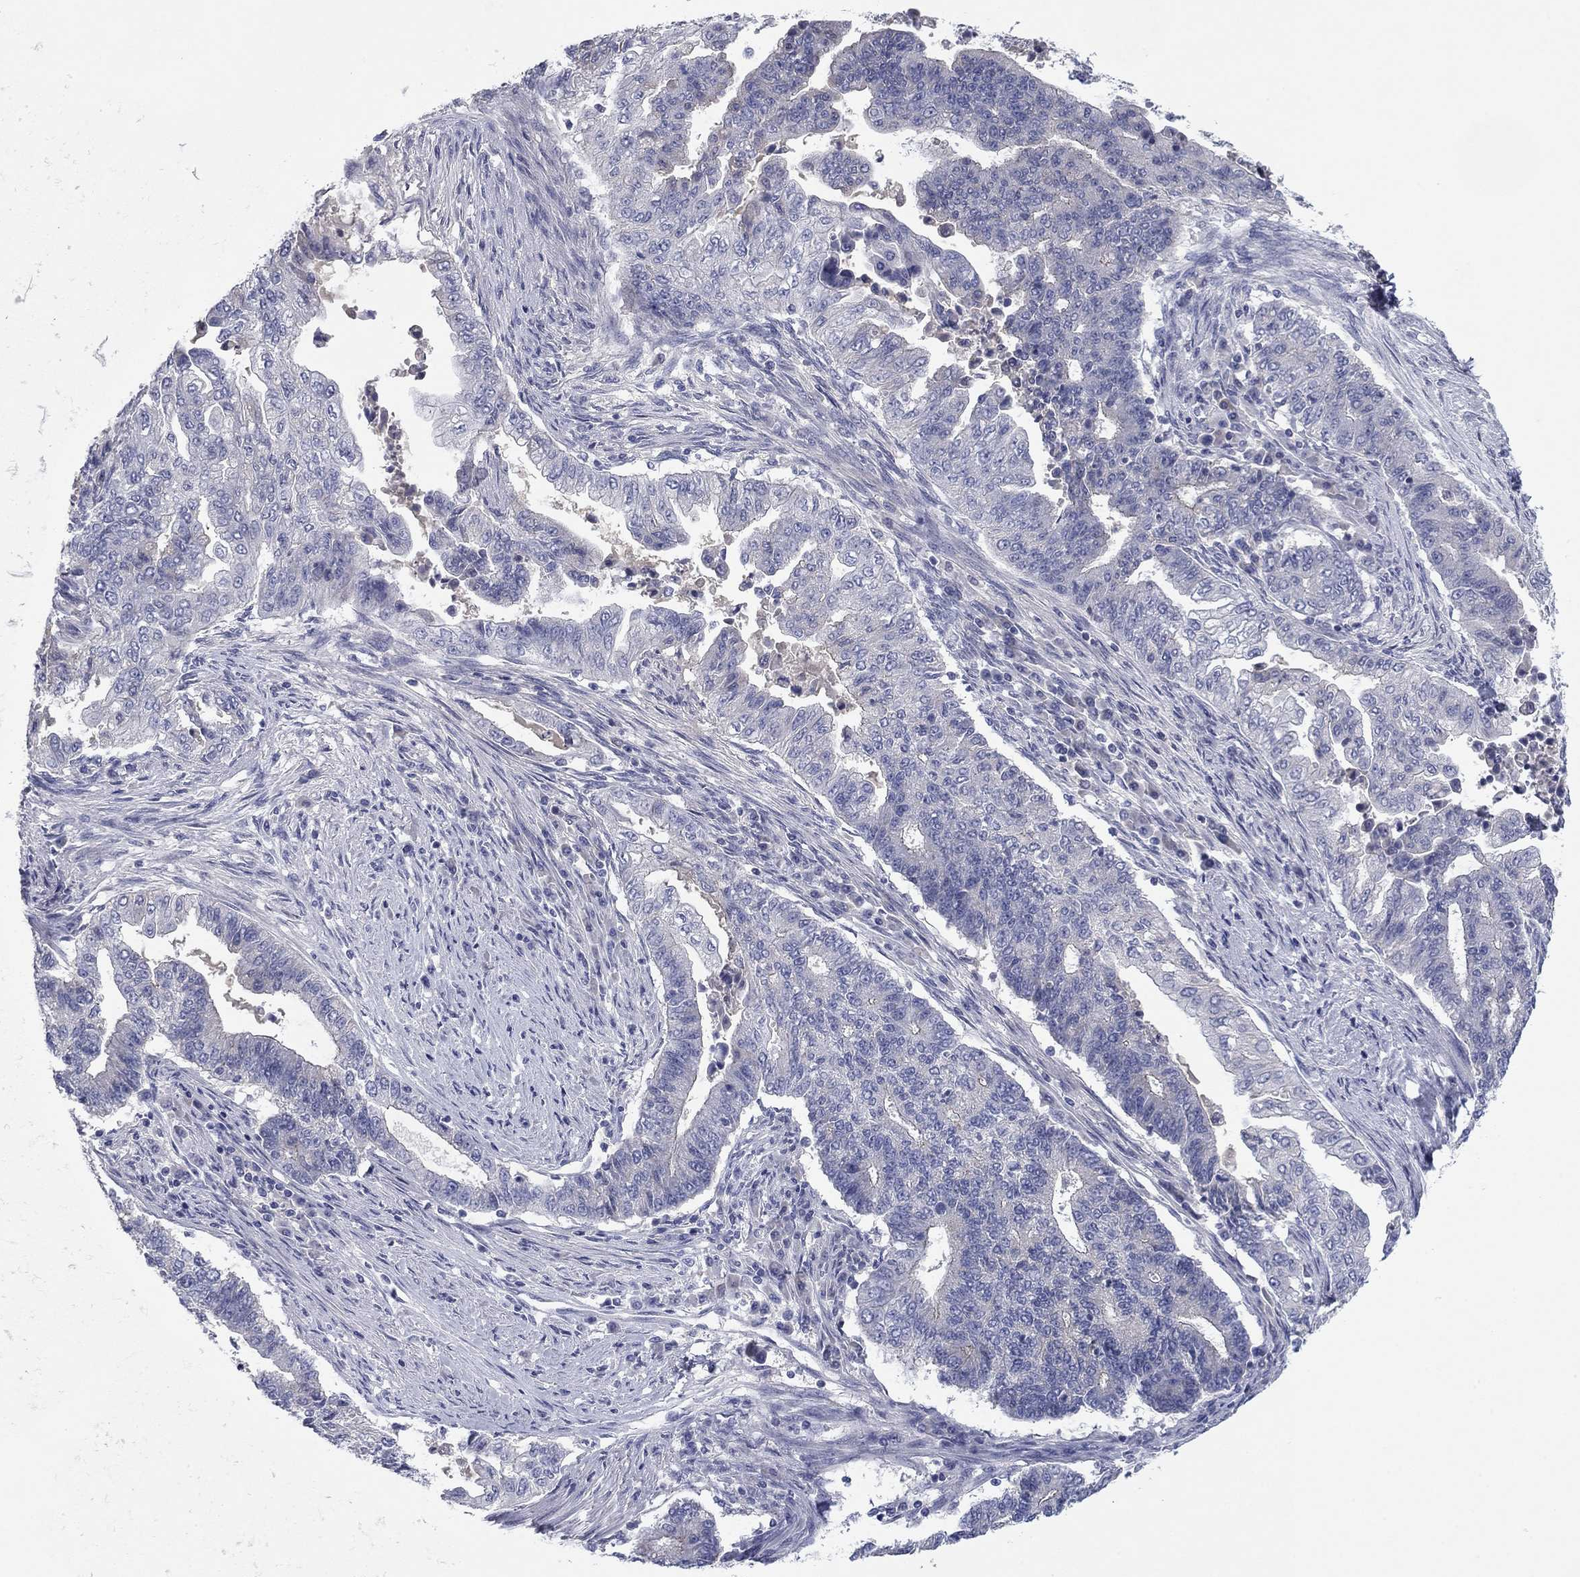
{"staining": {"intensity": "negative", "quantity": "none", "location": "none"}, "tissue": "endometrial cancer", "cell_type": "Tumor cells", "image_type": "cancer", "snomed": [{"axis": "morphology", "description": "Adenocarcinoma, NOS"}, {"axis": "topography", "description": "Uterus"}, {"axis": "topography", "description": "Endometrium"}], "caption": "This is a photomicrograph of IHC staining of adenocarcinoma (endometrial), which shows no expression in tumor cells.", "gene": "CNTNAP4", "patient": {"sex": "female", "age": 54}}